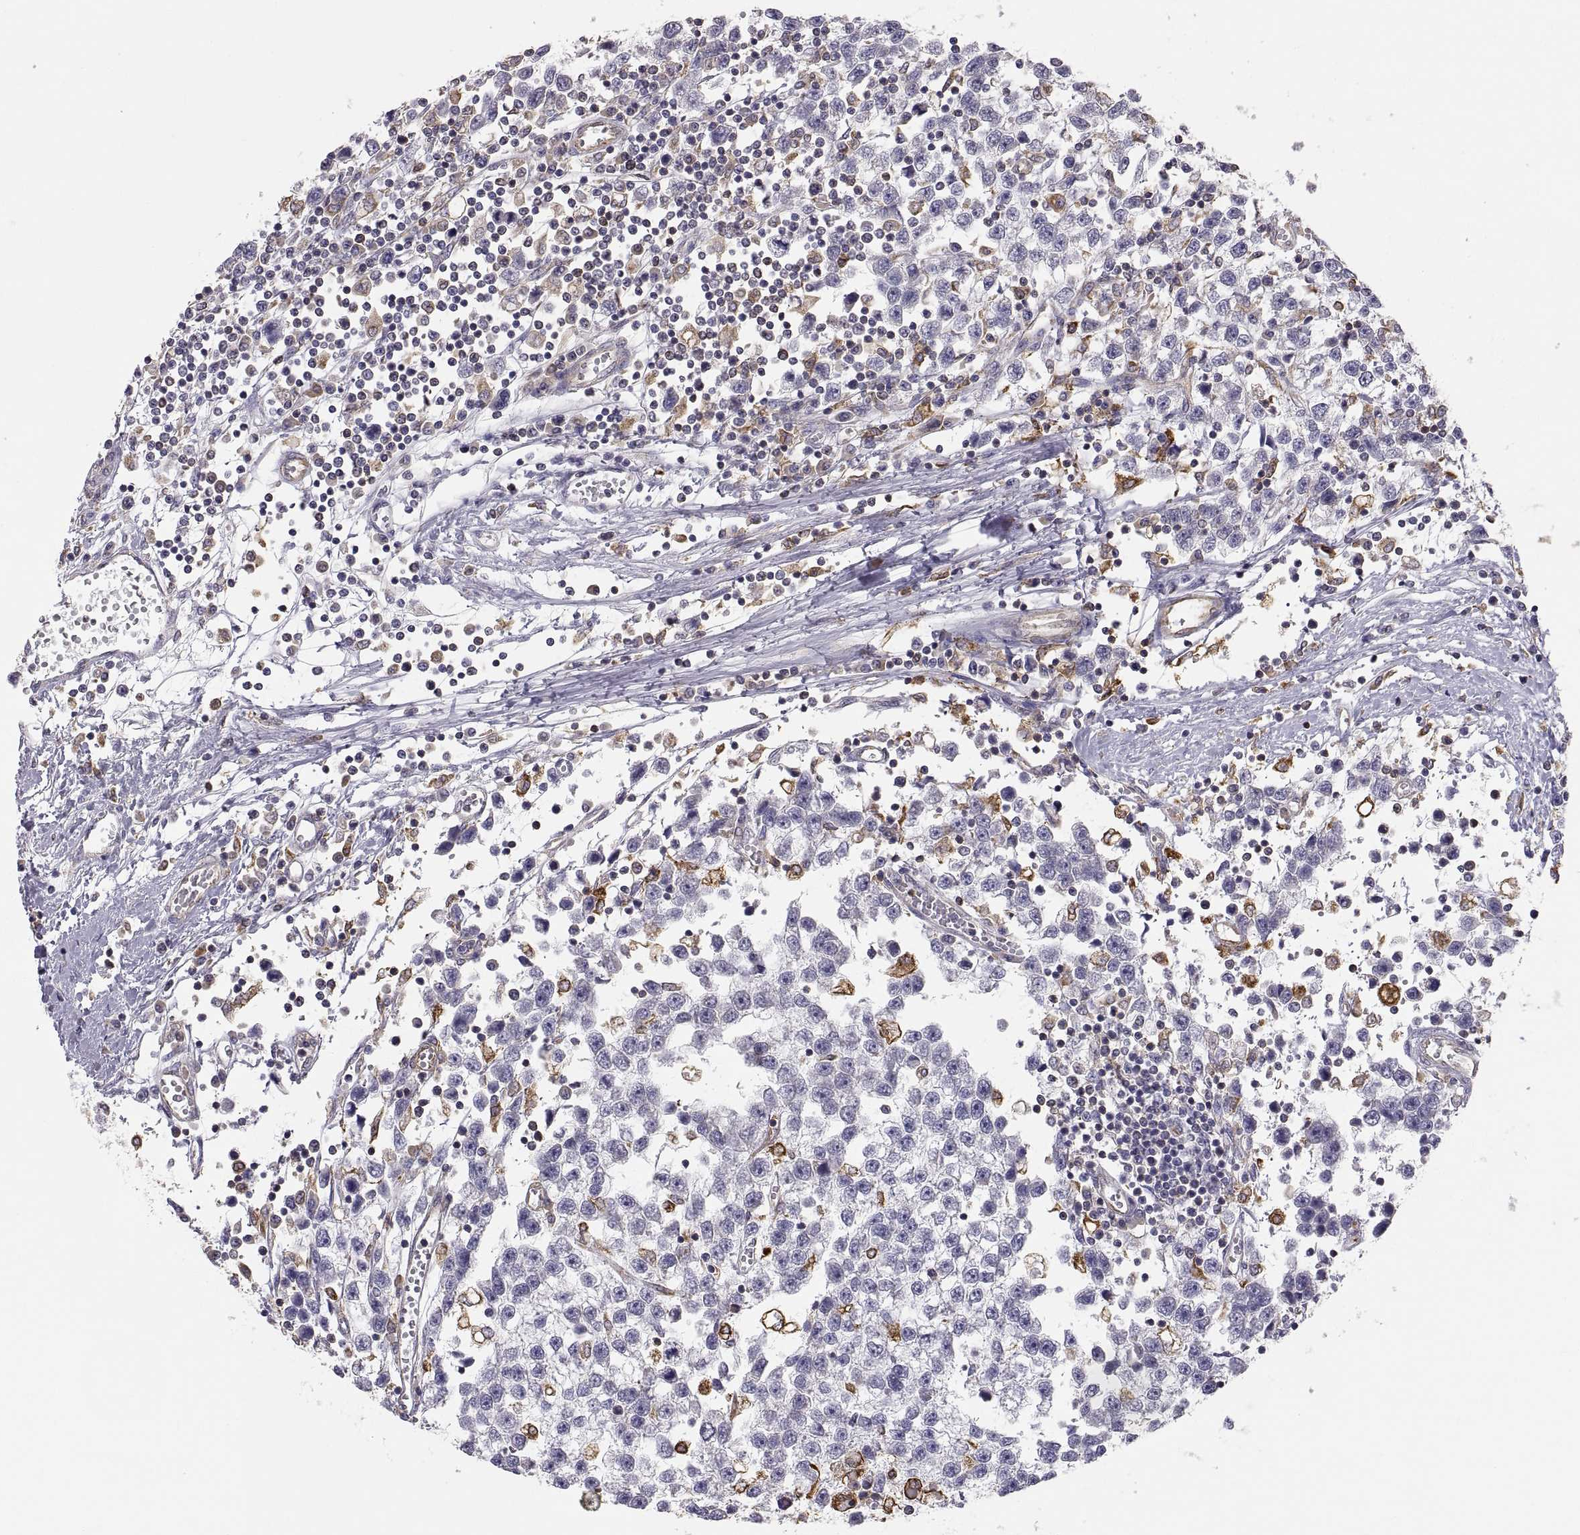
{"staining": {"intensity": "negative", "quantity": "none", "location": "none"}, "tissue": "testis cancer", "cell_type": "Tumor cells", "image_type": "cancer", "snomed": [{"axis": "morphology", "description": "Seminoma, NOS"}, {"axis": "topography", "description": "Testis"}], "caption": "Testis cancer stained for a protein using immunohistochemistry reveals no expression tumor cells.", "gene": "ERO1A", "patient": {"sex": "male", "age": 34}}